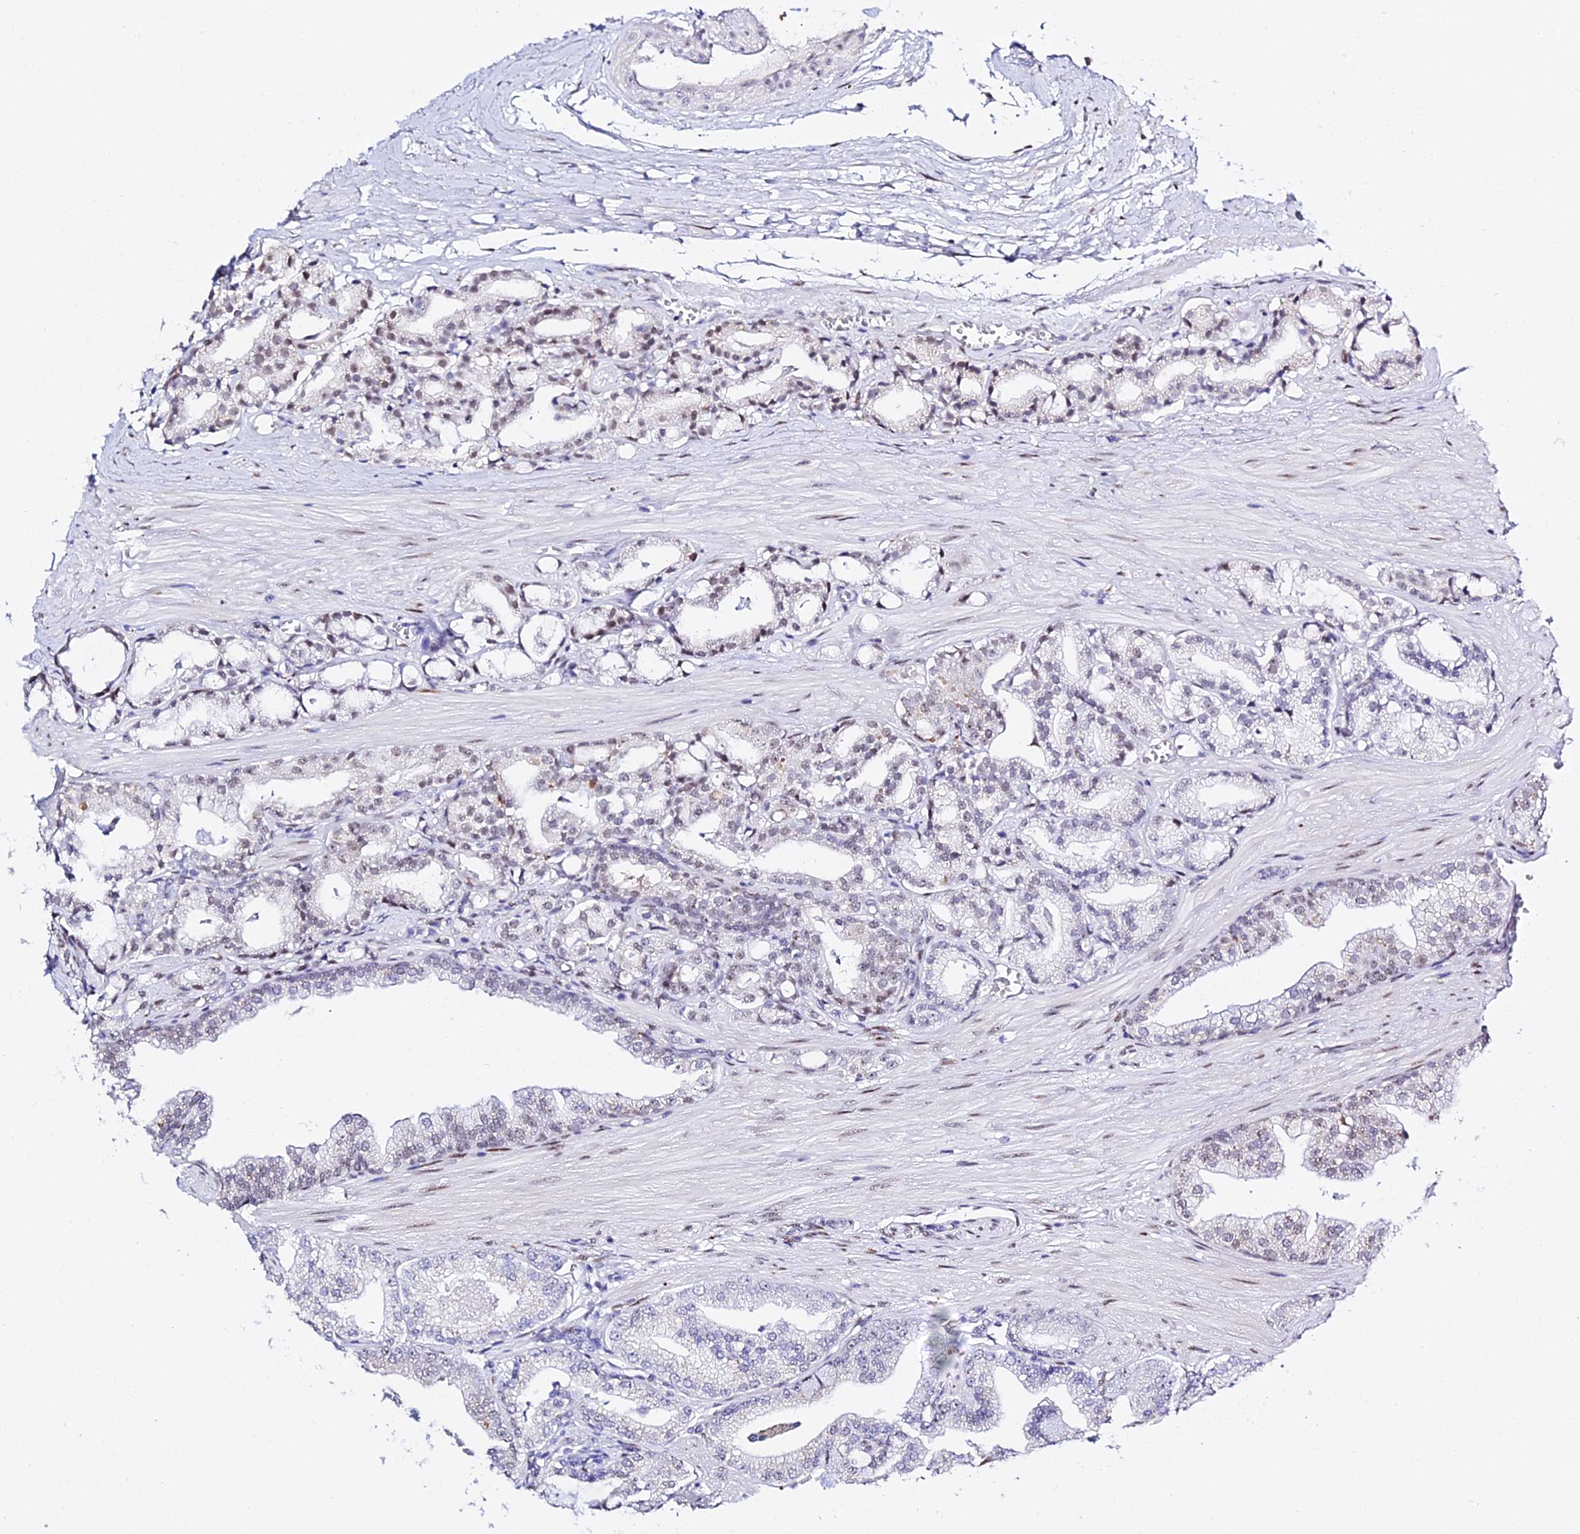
{"staining": {"intensity": "weak", "quantity": "<25%", "location": "nuclear"}, "tissue": "prostate cancer", "cell_type": "Tumor cells", "image_type": "cancer", "snomed": [{"axis": "morphology", "description": "Adenocarcinoma, High grade"}, {"axis": "topography", "description": "Prostate"}], "caption": "Immunohistochemistry (IHC) photomicrograph of neoplastic tissue: prostate adenocarcinoma (high-grade) stained with DAB (3,3'-diaminobenzidine) shows no significant protein positivity in tumor cells.", "gene": "POFUT2", "patient": {"sex": "male", "age": 71}}